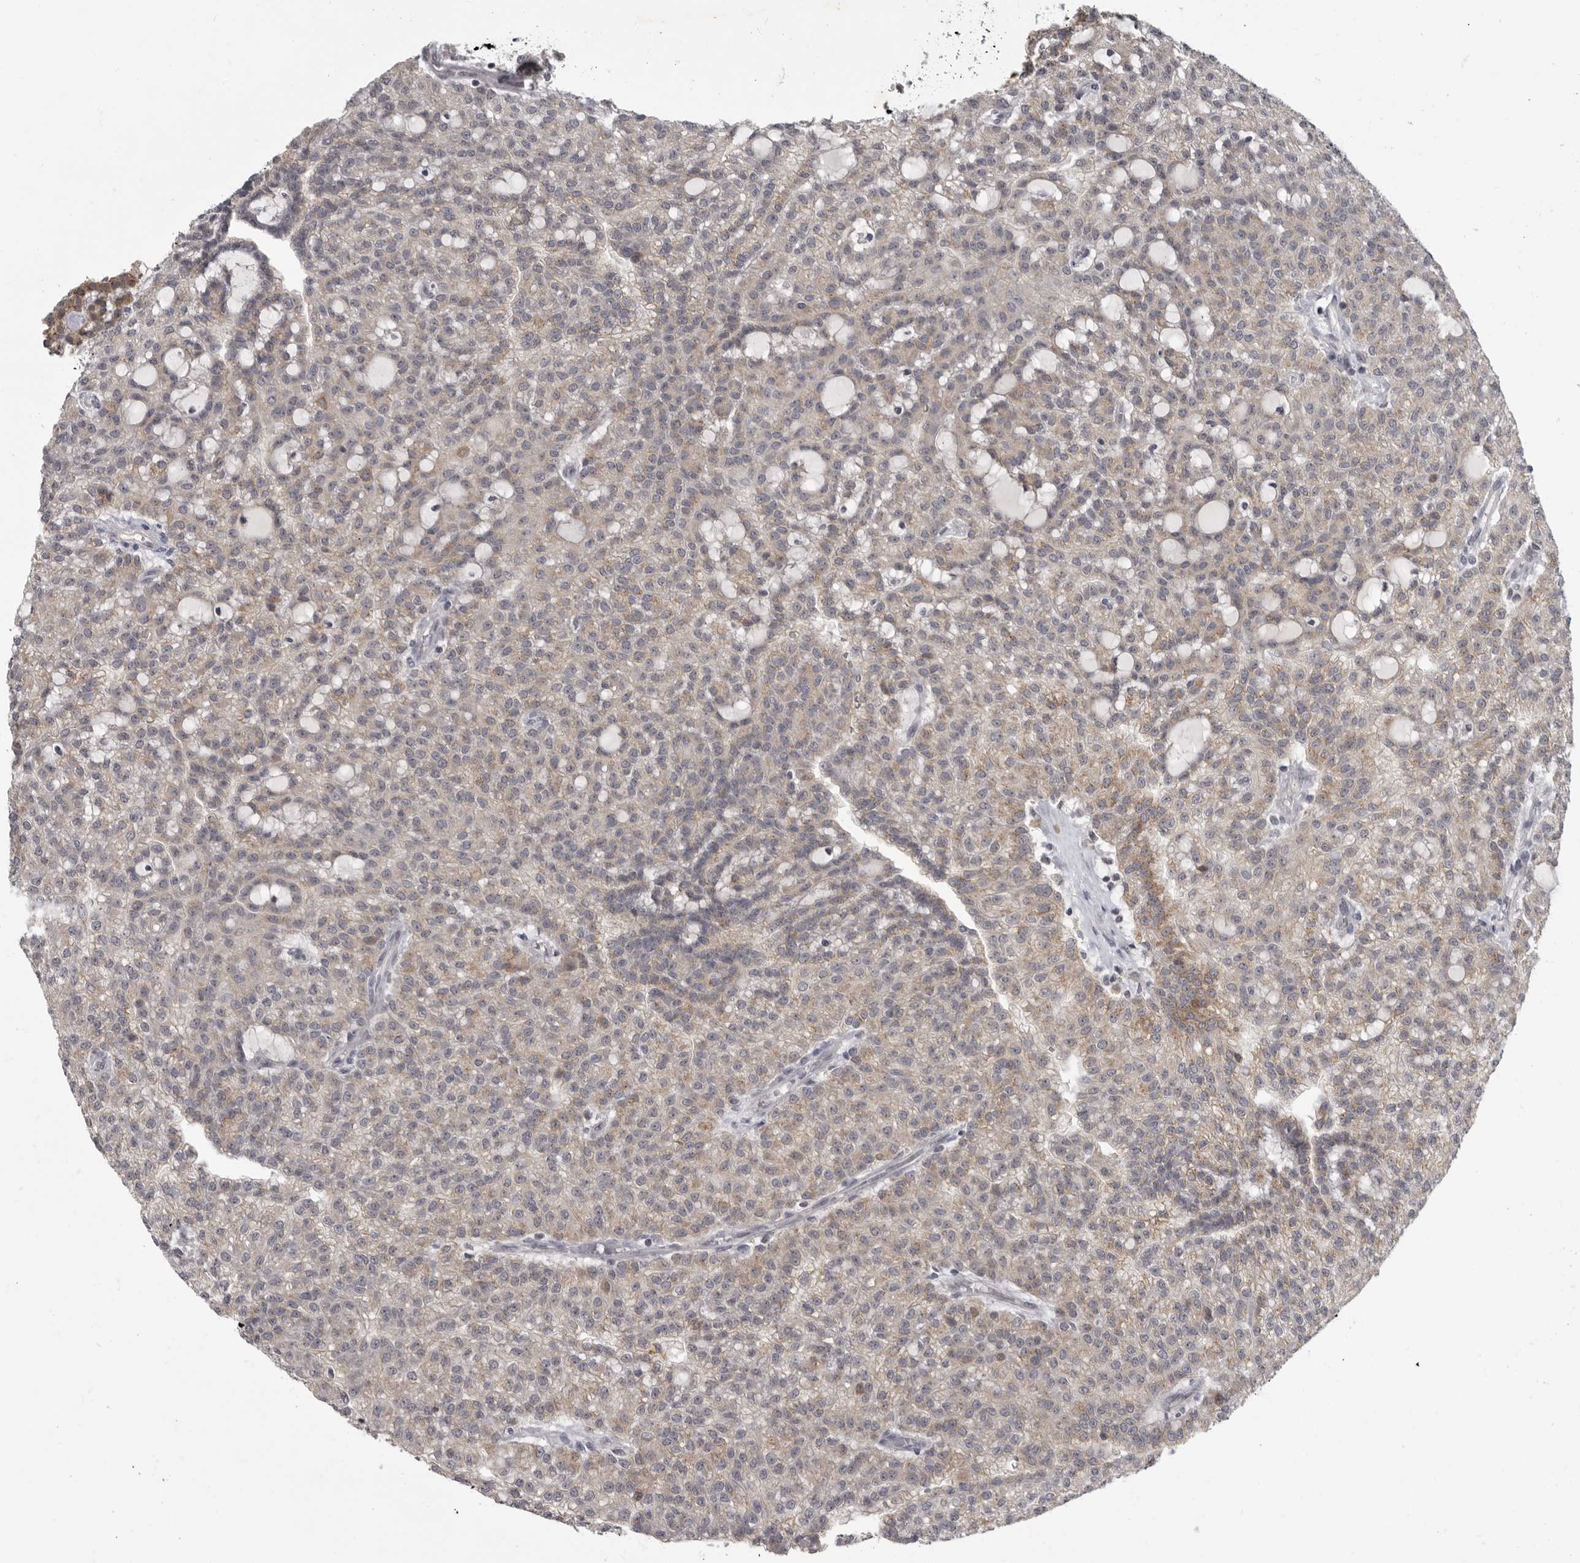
{"staining": {"intensity": "moderate", "quantity": "<25%", "location": "cytoplasmic/membranous"}, "tissue": "renal cancer", "cell_type": "Tumor cells", "image_type": "cancer", "snomed": [{"axis": "morphology", "description": "Adenocarcinoma, NOS"}, {"axis": "topography", "description": "Kidney"}], "caption": "There is low levels of moderate cytoplasmic/membranous expression in tumor cells of adenocarcinoma (renal), as demonstrated by immunohistochemical staining (brown color).", "gene": "MRTO4", "patient": {"sex": "male", "age": 63}}